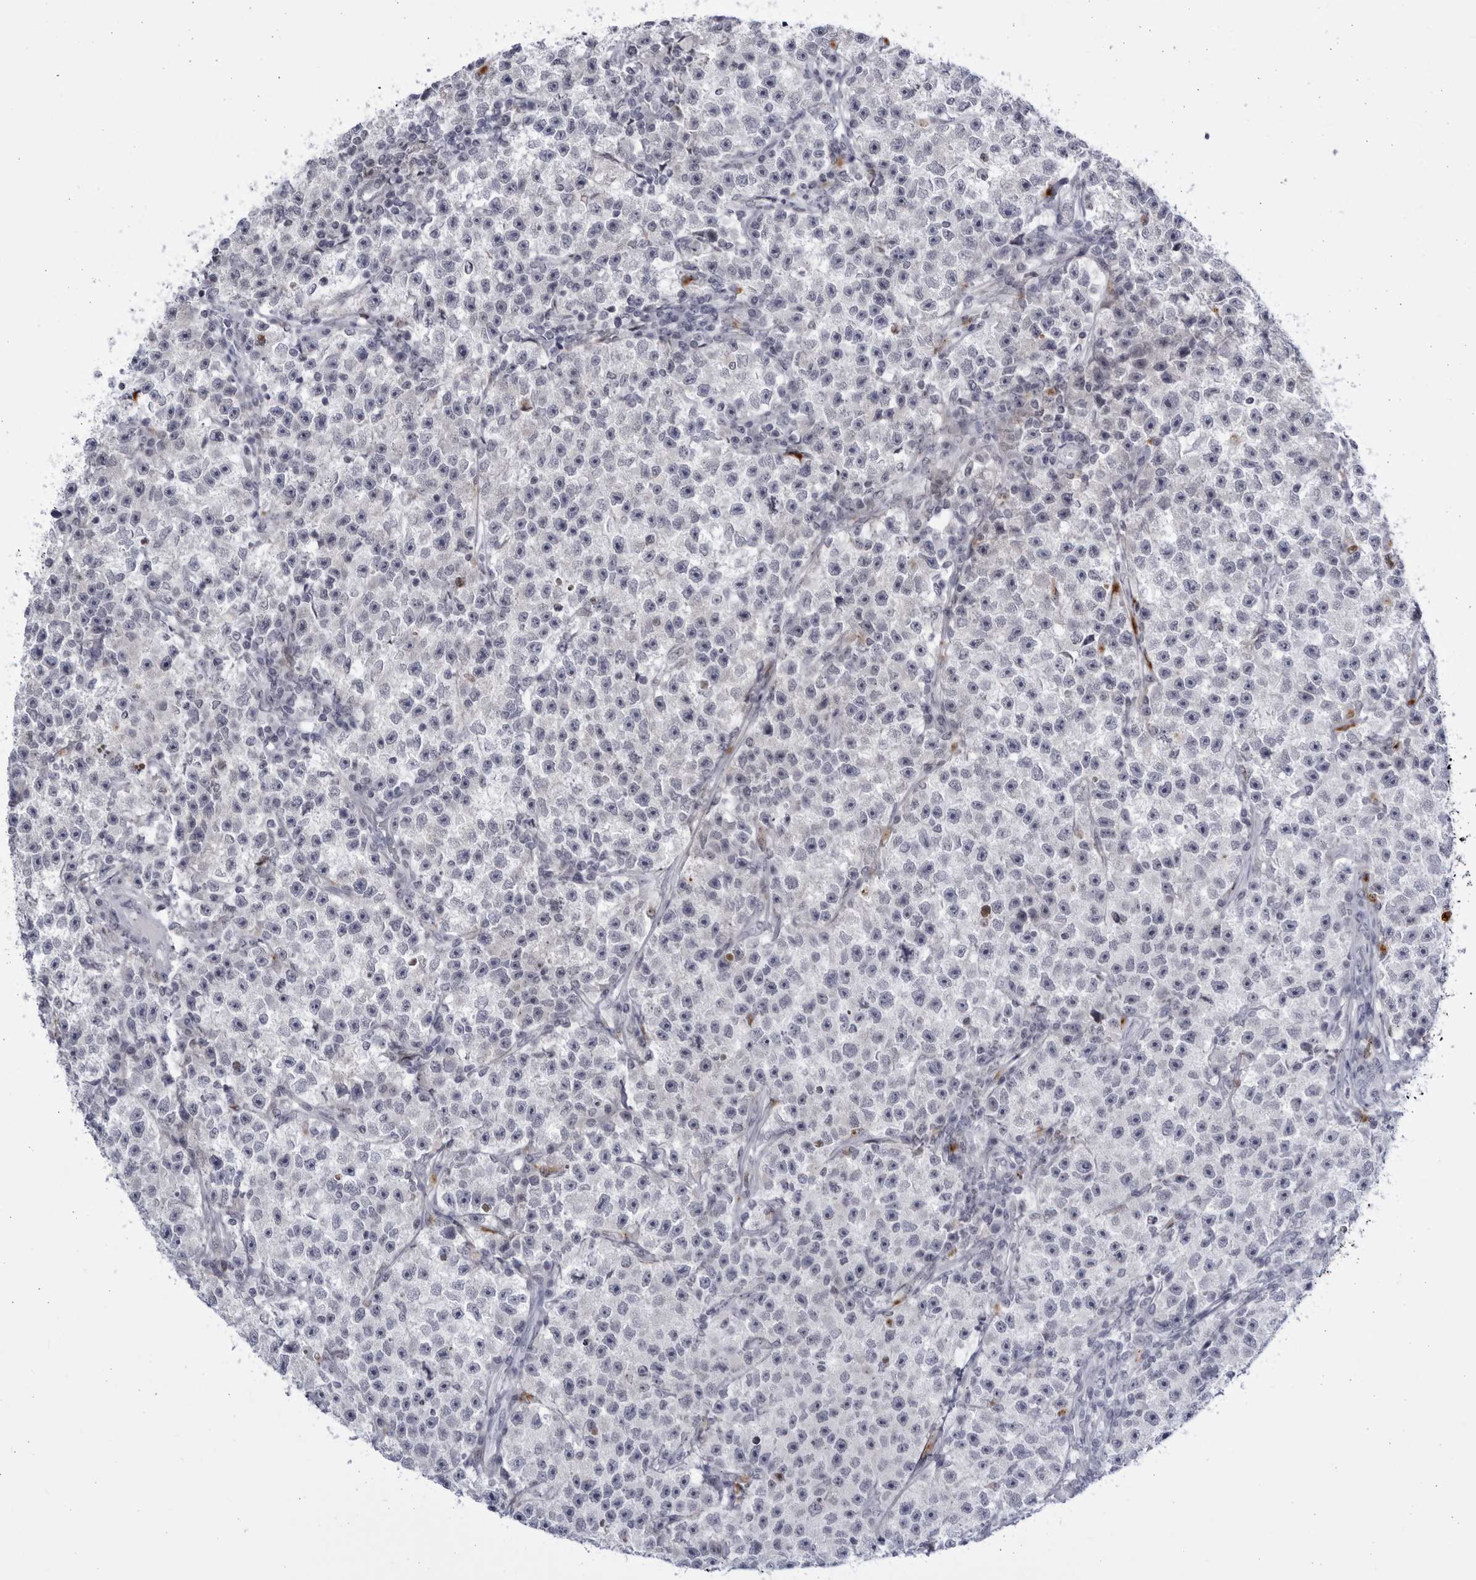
{"staining": {"intensity": "negative", "quantity": "none", "location": "none"}, "tissue": "testis cancer", "cell_type": "Tumor cells", "image_type": "cancer", "snomed": [{"axis": "morphology", "description": "Seminoma, NOS"}, {"axis": "topography", "description": "Testis"}], "caption": "Tumor cells show no significant expression in seminoma (testis).", "gene": "CCDC181", "patient": {"sex": "male", "age": 22}}